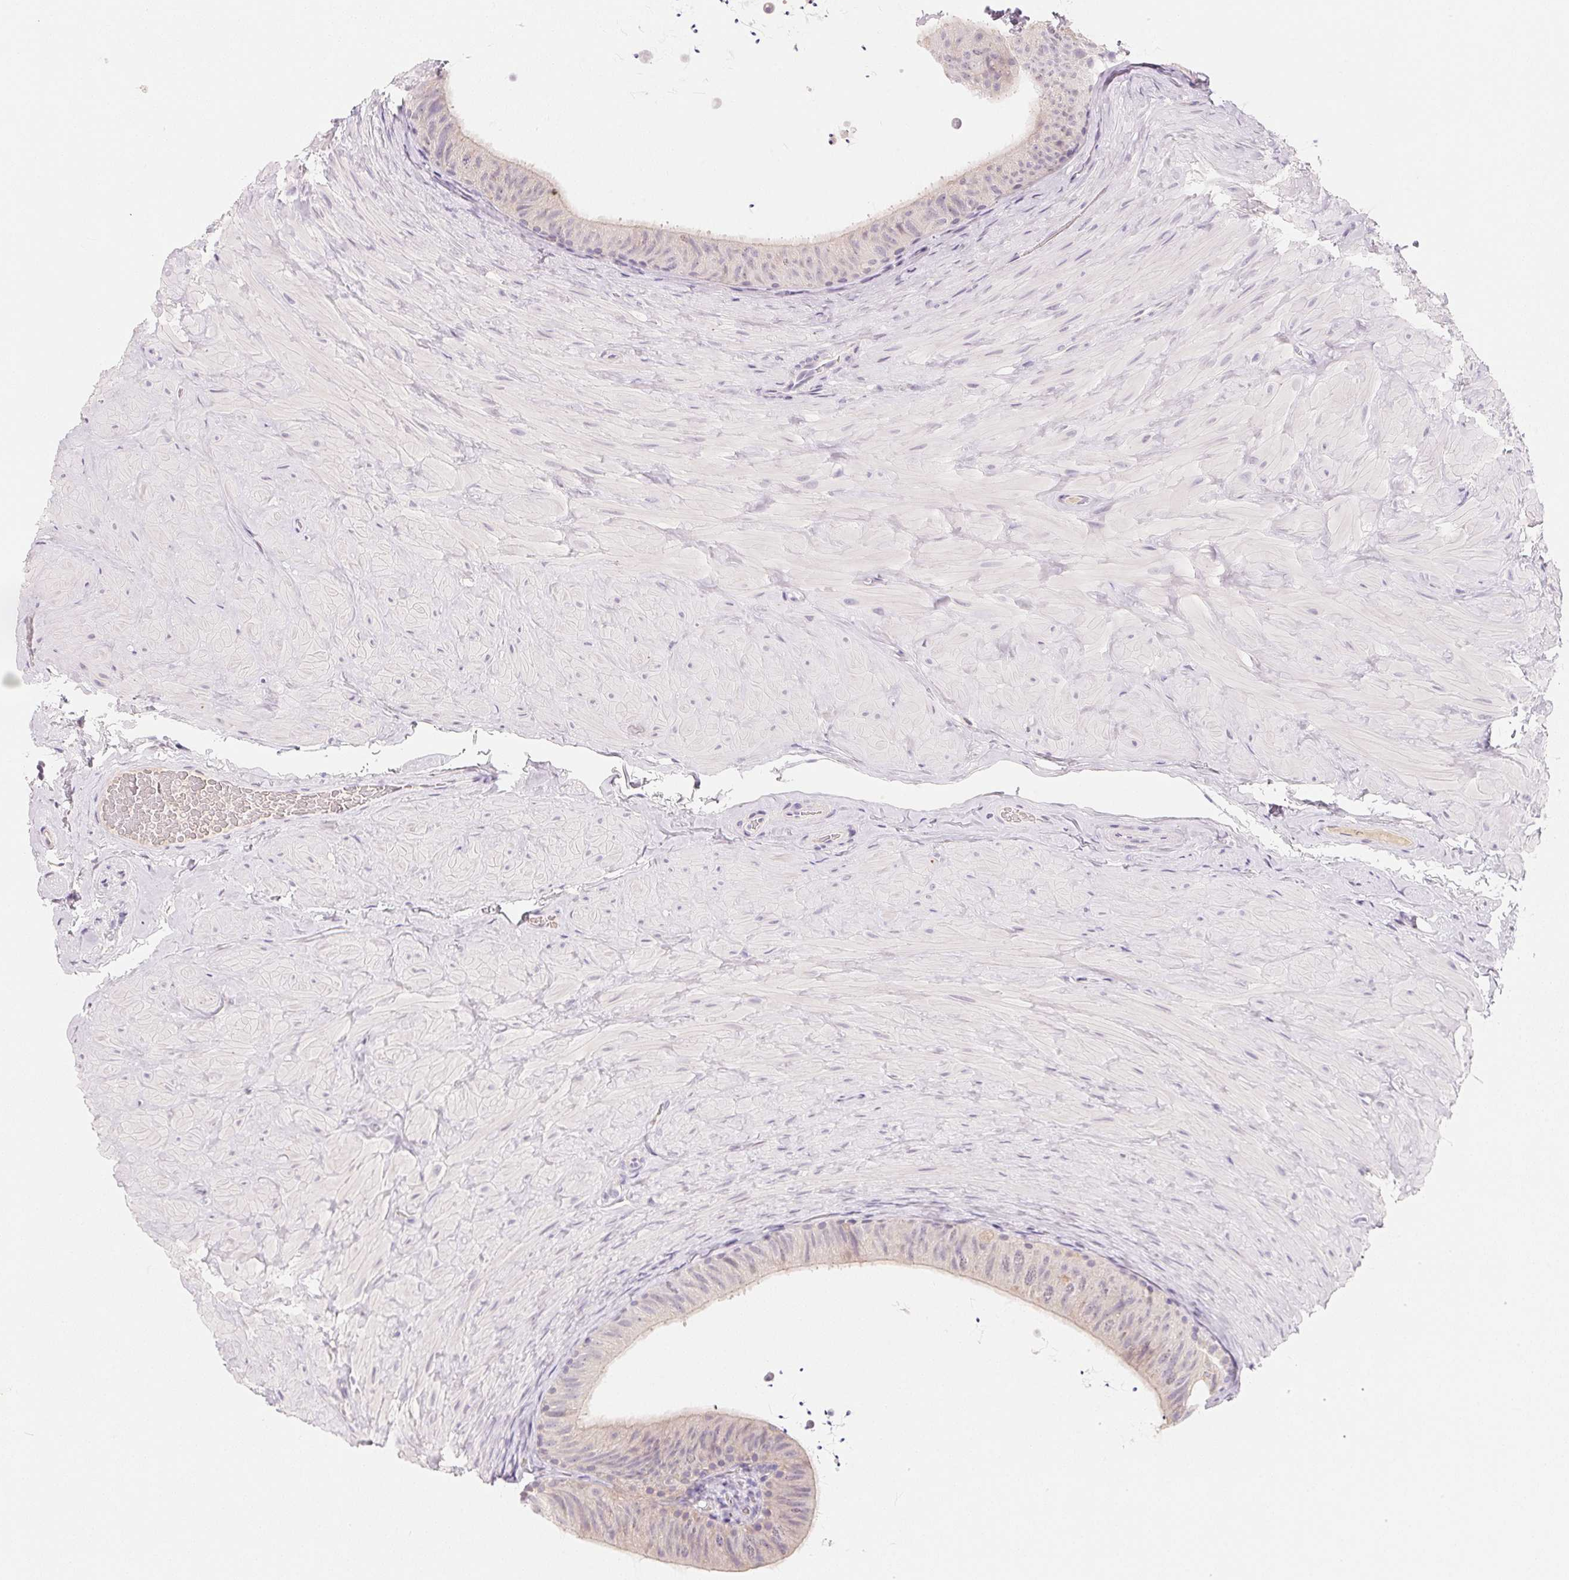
{"staining": {"intensity": "negative", "quantity": "none", "location": "none"}, "tissue": "epididymis", "cell_type": "Glandular cells", "image_type": "normal", "snomed": [{"axis": "morphology", "description": "Normal tissue, NOS"}, {"axis": "topography", "description": "Epididymis, spermatic cord, NOS"}, {"axis": "topography", "description": "Epididymis"}], "caption": "Image shows no protein expression in glandular cells of unremarkable epididymis.", "gene": "MCOLN3", "patient": {"sex": "male", "age": 31}}